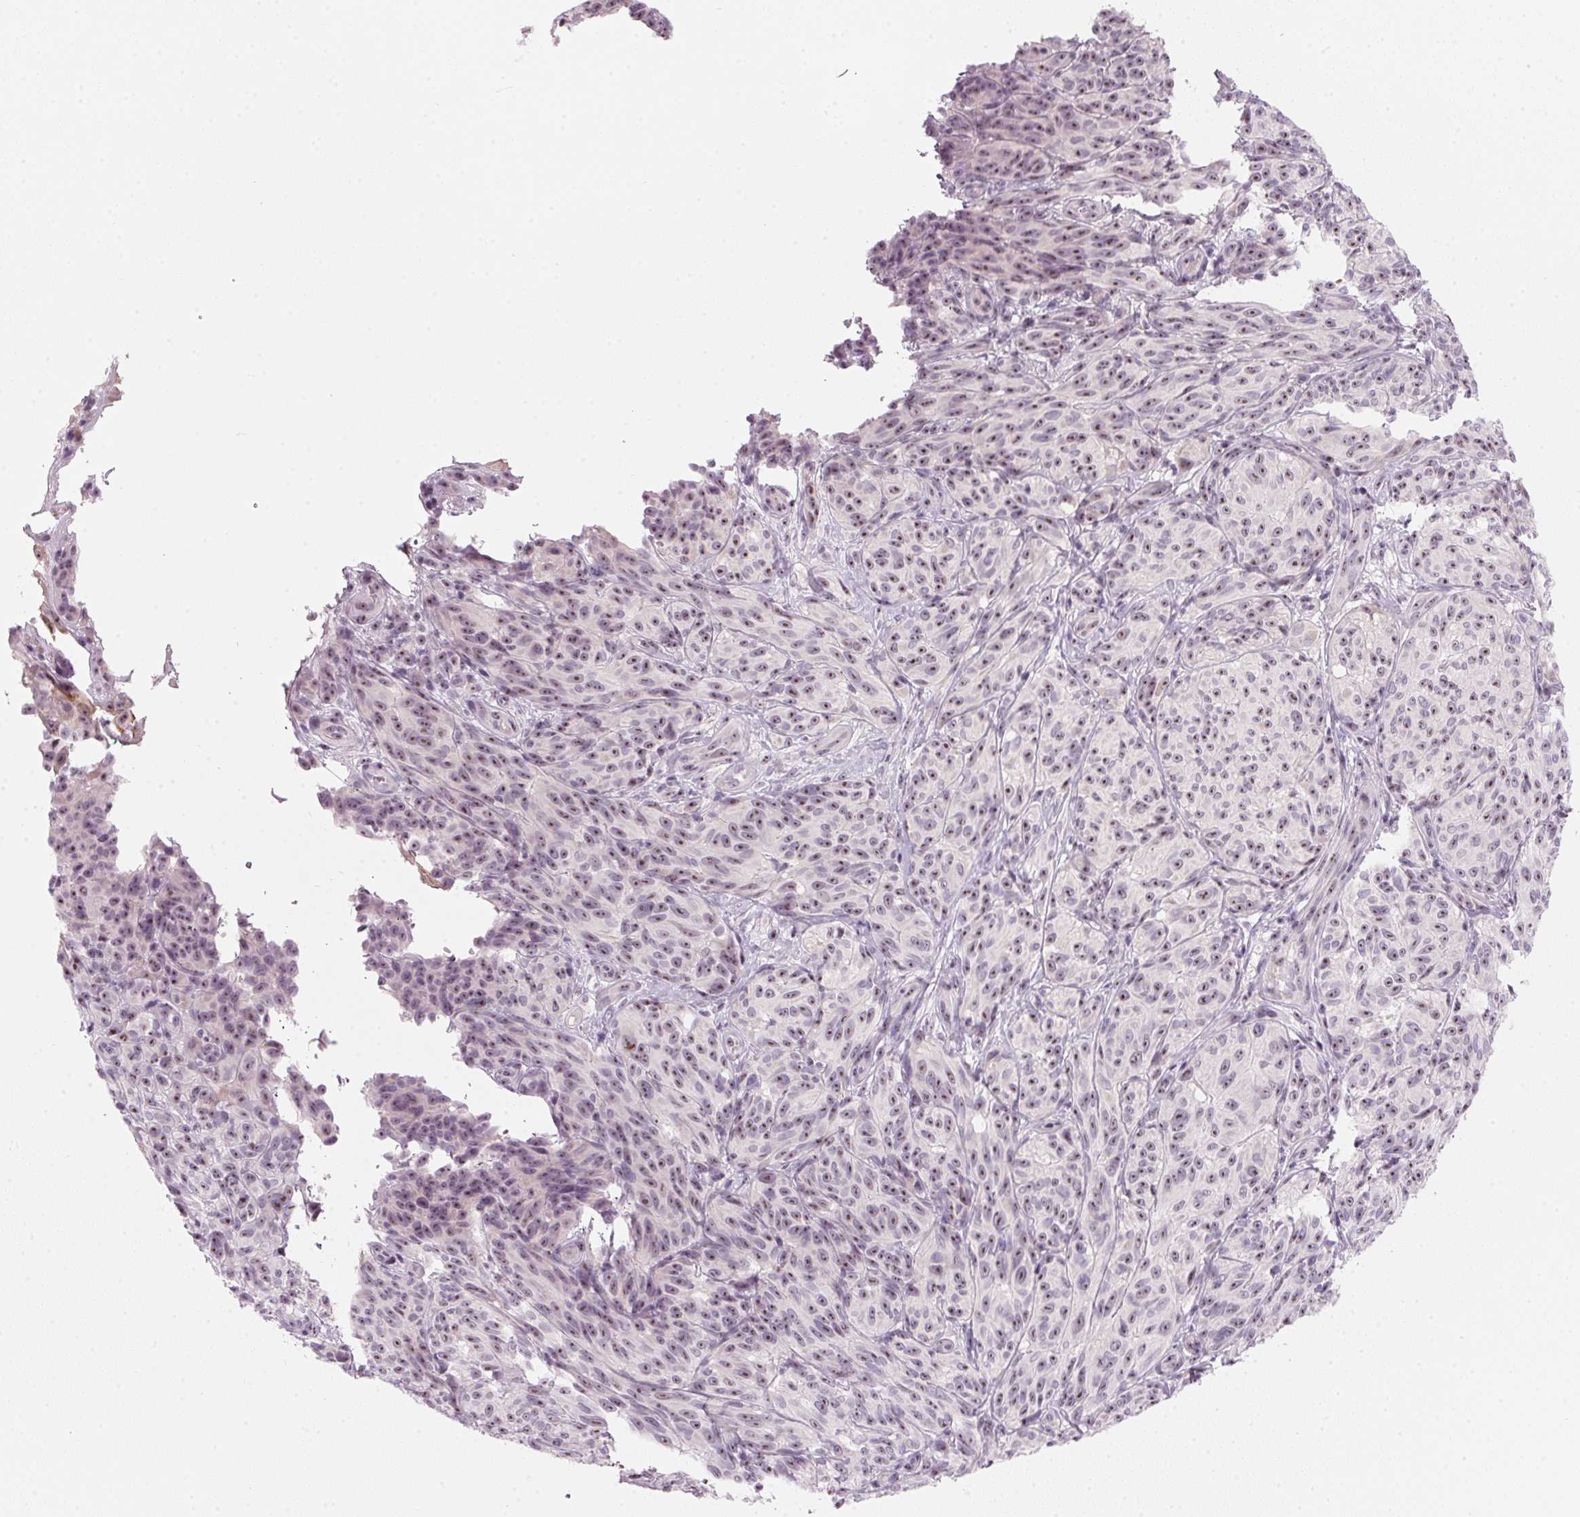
{"staining": {"intensity": "weak", "quantity": "25%-75%", "location": "nuclear"}, "tissue": "melanoma", "cell_type": "Tumor cells", "image_type": "cancer", "snomed": [{"axis": "morphology", "description": "Malignant melanoma, NOS"}, {"axis": "topography", "description": "Skin"}], "caption": "This histopathology image reveals melanoma stained with immunohistochemistry (IHC) to label a protein in brown. The nuclear of tumor cells show weak positivity for the protein. Nuclei are counter-stained blue.", "gene": "DNTTIP2", "patient": {"sex": "female", "age": 85}}